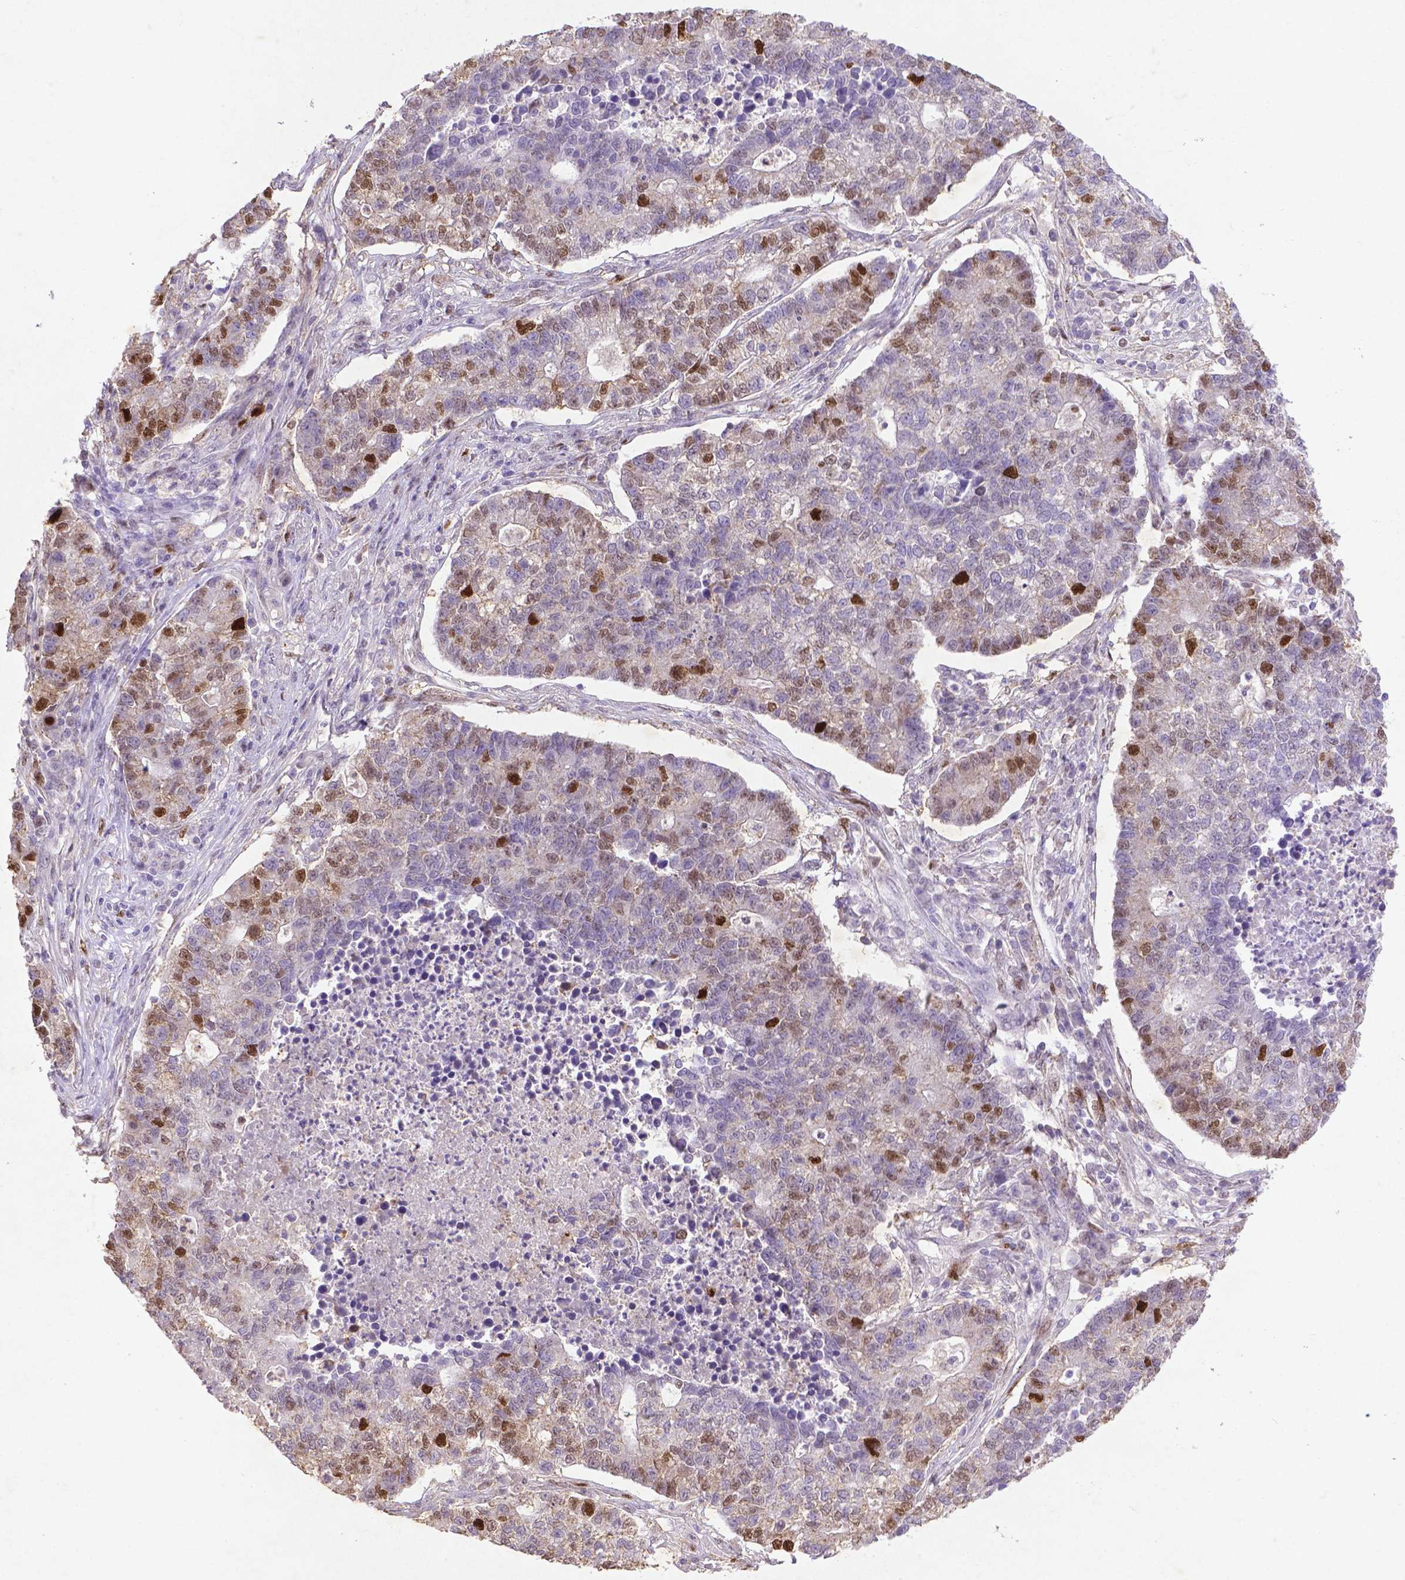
{"staining": {"intensity": "moderate", "quantity": ">75%", "location": "nuclear"}, "tissue": "lung cancer", "cell_type": "Tumor cells", "image_type": "cancer", "snomed": [{"axis": "morphology", "description": "Adenocarcinoma, NOS"}, {"axis": "topography", "description": "Lung"}], "caption": "Adenocarcinoma (lung) was stained to show a protein in brown. There is medium levels of moderate nuclear expression in approximately >75% of tumor cells.", "gene": "CDKN1A", "patient": {"sex": "male", "age": 57}}